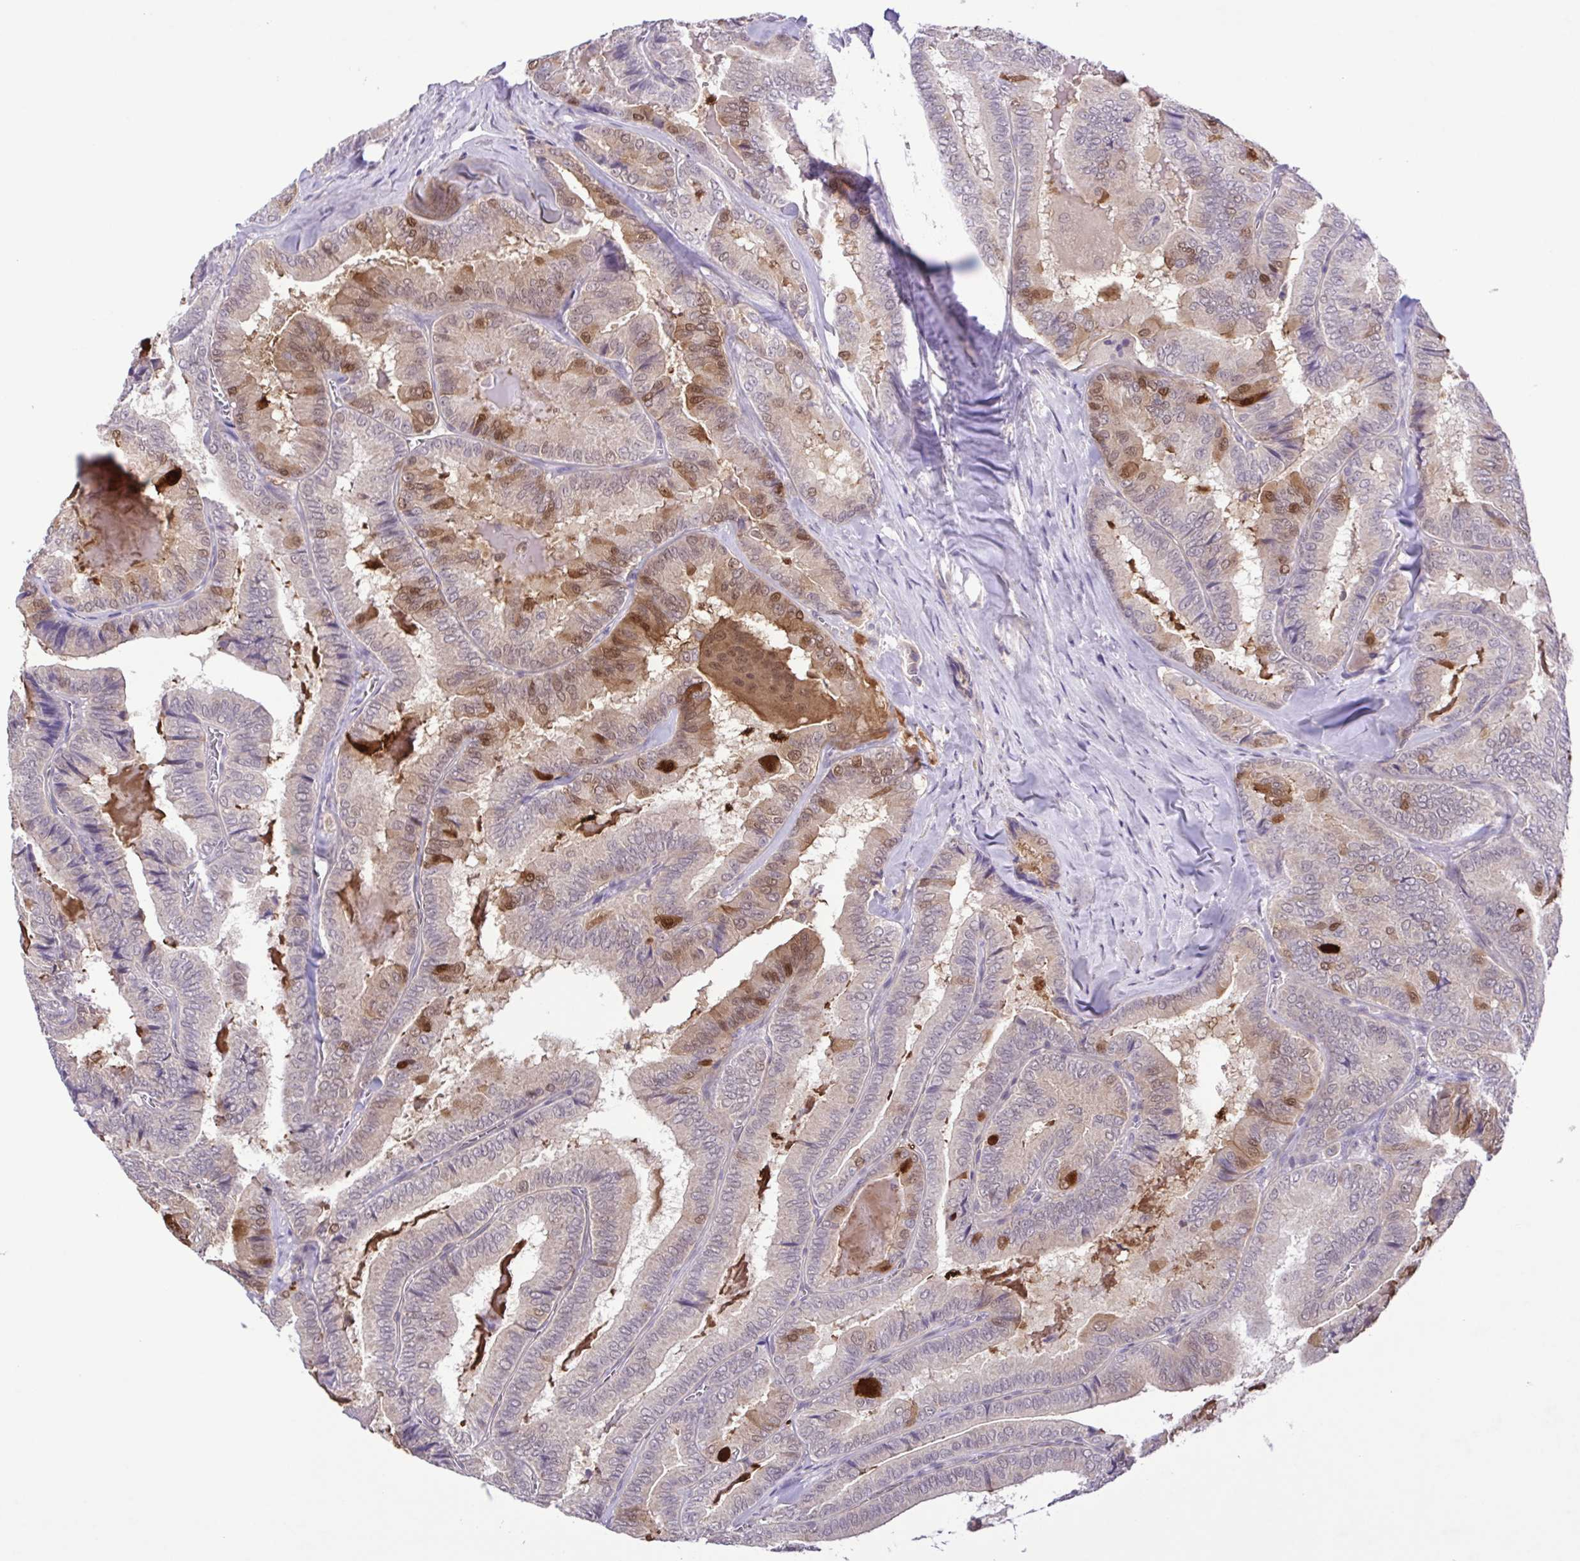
{"staining": {"intensity": "moderate", "quantity": "<25%", "location": "cytoplasmic/membranous,nuclear"}, "tissue": "thyroid cancer", "cell_type": "Tumor cells", "image_type": "cancer", "snomed": [{"axis": "morphology", "description": "Papillary adenocarcinoma, NOS"}, {"axis": "topography", "description": "Thyroid gland"}], "caption": "An image of human thyroid cancer stained for a protein exhibits moderate cytoplasmic/membranous and nuclear brown staining in tumor cells.", "gene": "IL1RN", "patient": {"sex": "female", "age": 75}}